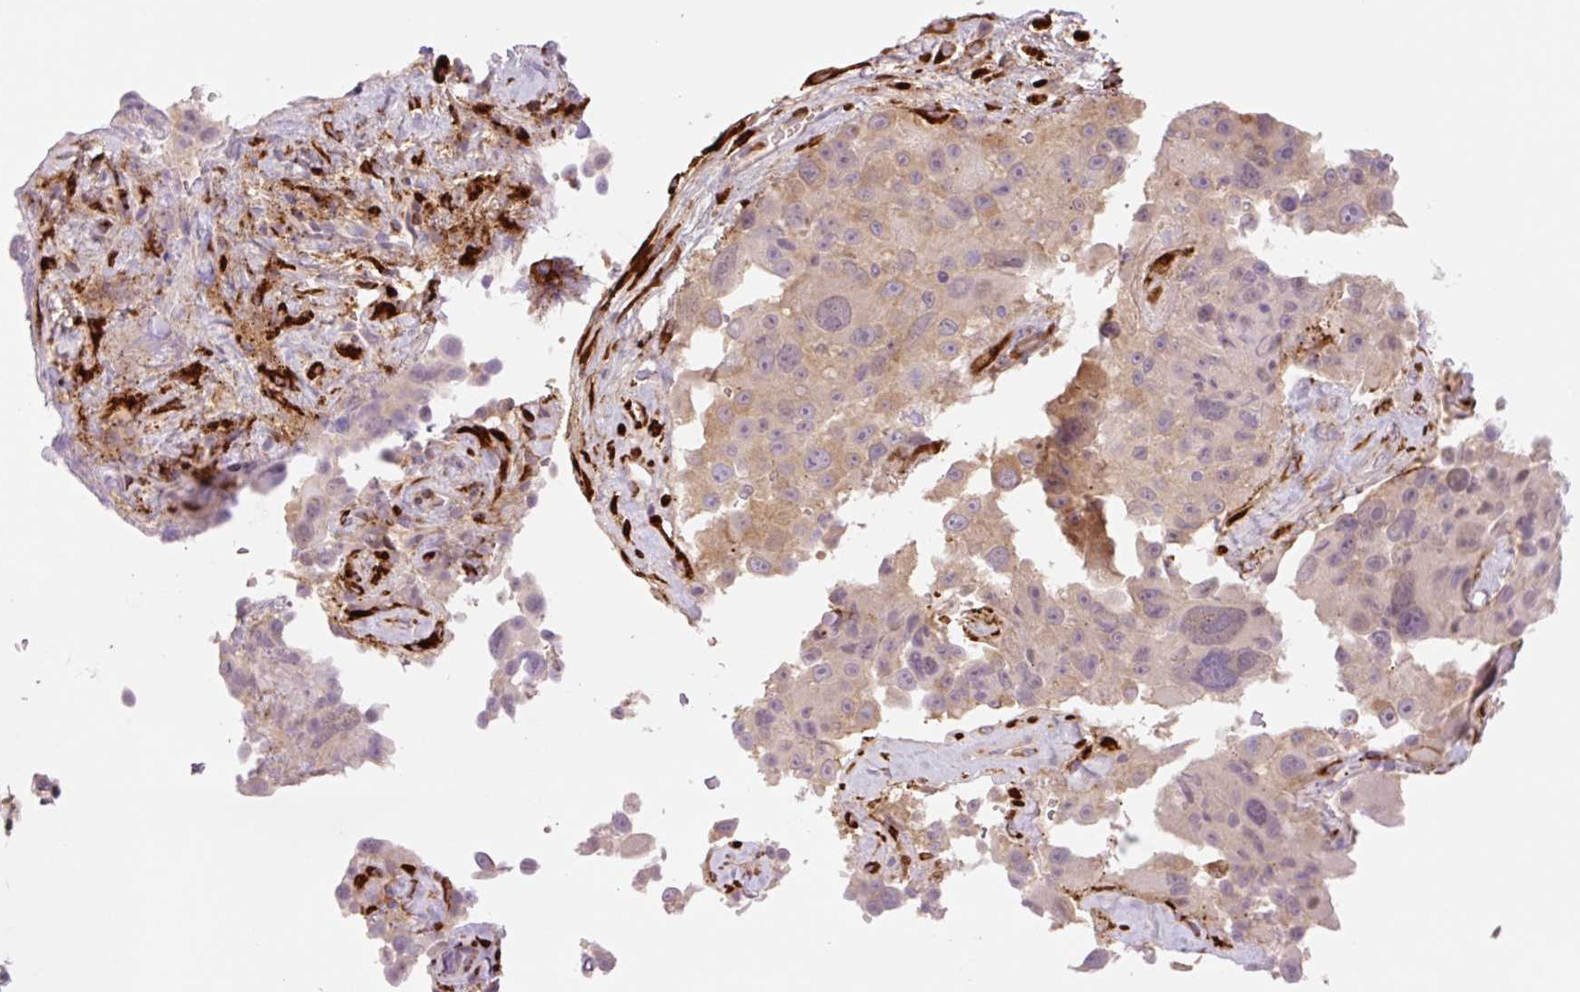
{"staining": {"intensity": "weak", "quantity": ">75%", "location": "cytoplasmic/membranous"}, "tissue": "melanoma", "cell_type": "Tumor cells", "image_type": "cancer", "snomed": [{"axis": "morphology", "description": "Malignant melanoma, Metastatic site"}, {"axis": "topography", "description": "Lymph node"}], "caption": "Malignant melanoma (metastatic site) tissue reveals weak cytoplasmic/membranous staining in approximately >75% of tumor cells, visualized by immunohistochemistry.", "gene": "COL5A1", "patient": {"sex": "male", "age": 62}}